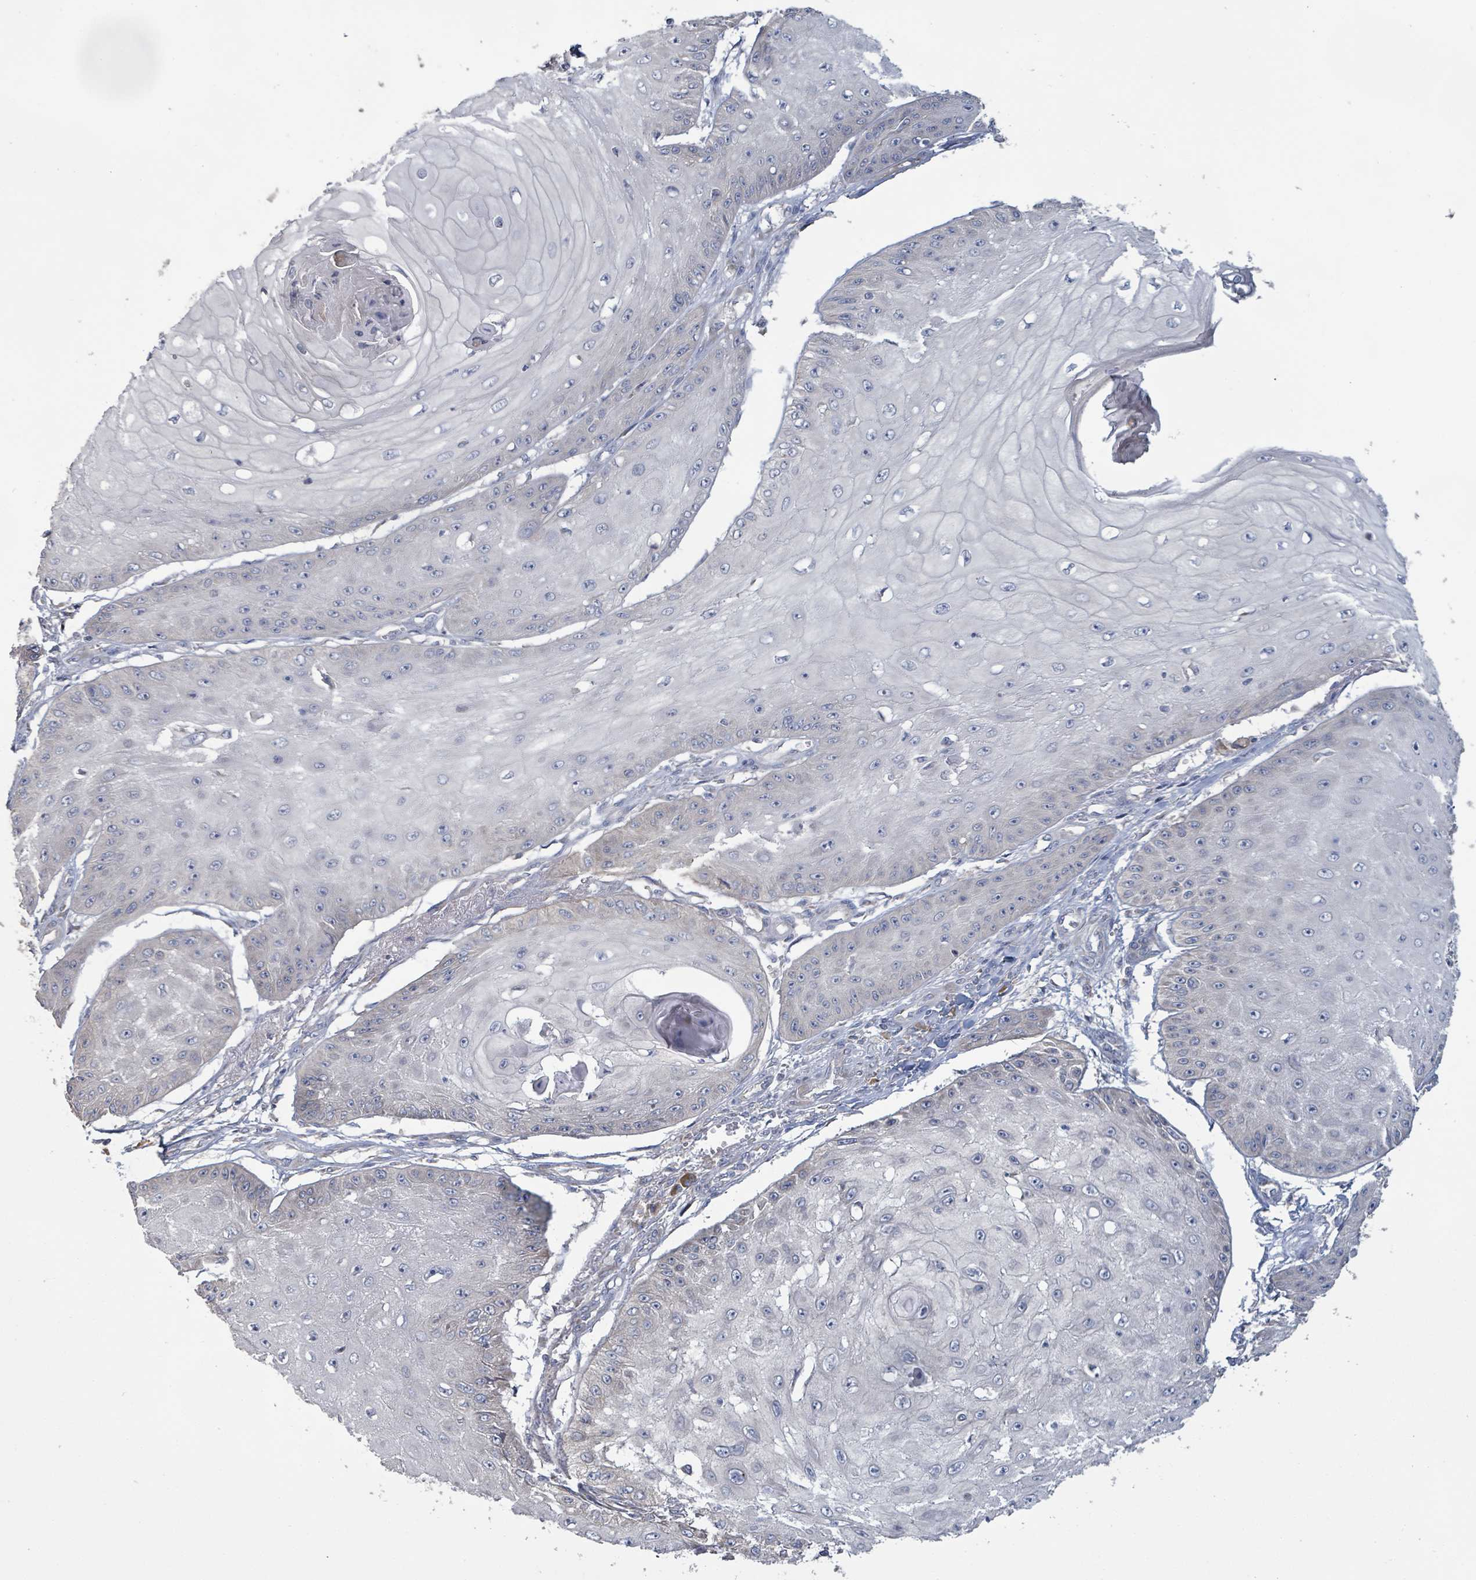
{"staining": {"intensity": "negative", "quantity": "none", "location": "none"}, "tissue": "skin cancer", "cell_type": "Tumor cells", "image_type": "cancer", "snomed": [{"axis": "morphology", "description": "Squamous cell carcinoma, NOS"}, {"axis": "topography", "description": "Skin"}], "caption": "High power microscopy histopathology image of an IHC histopathology image of skin squamous cell carcinoma, revealing no significant expression in tumor cells.", "gene": "KCNS2", "patient": {"sex": "male", "age": 70}}